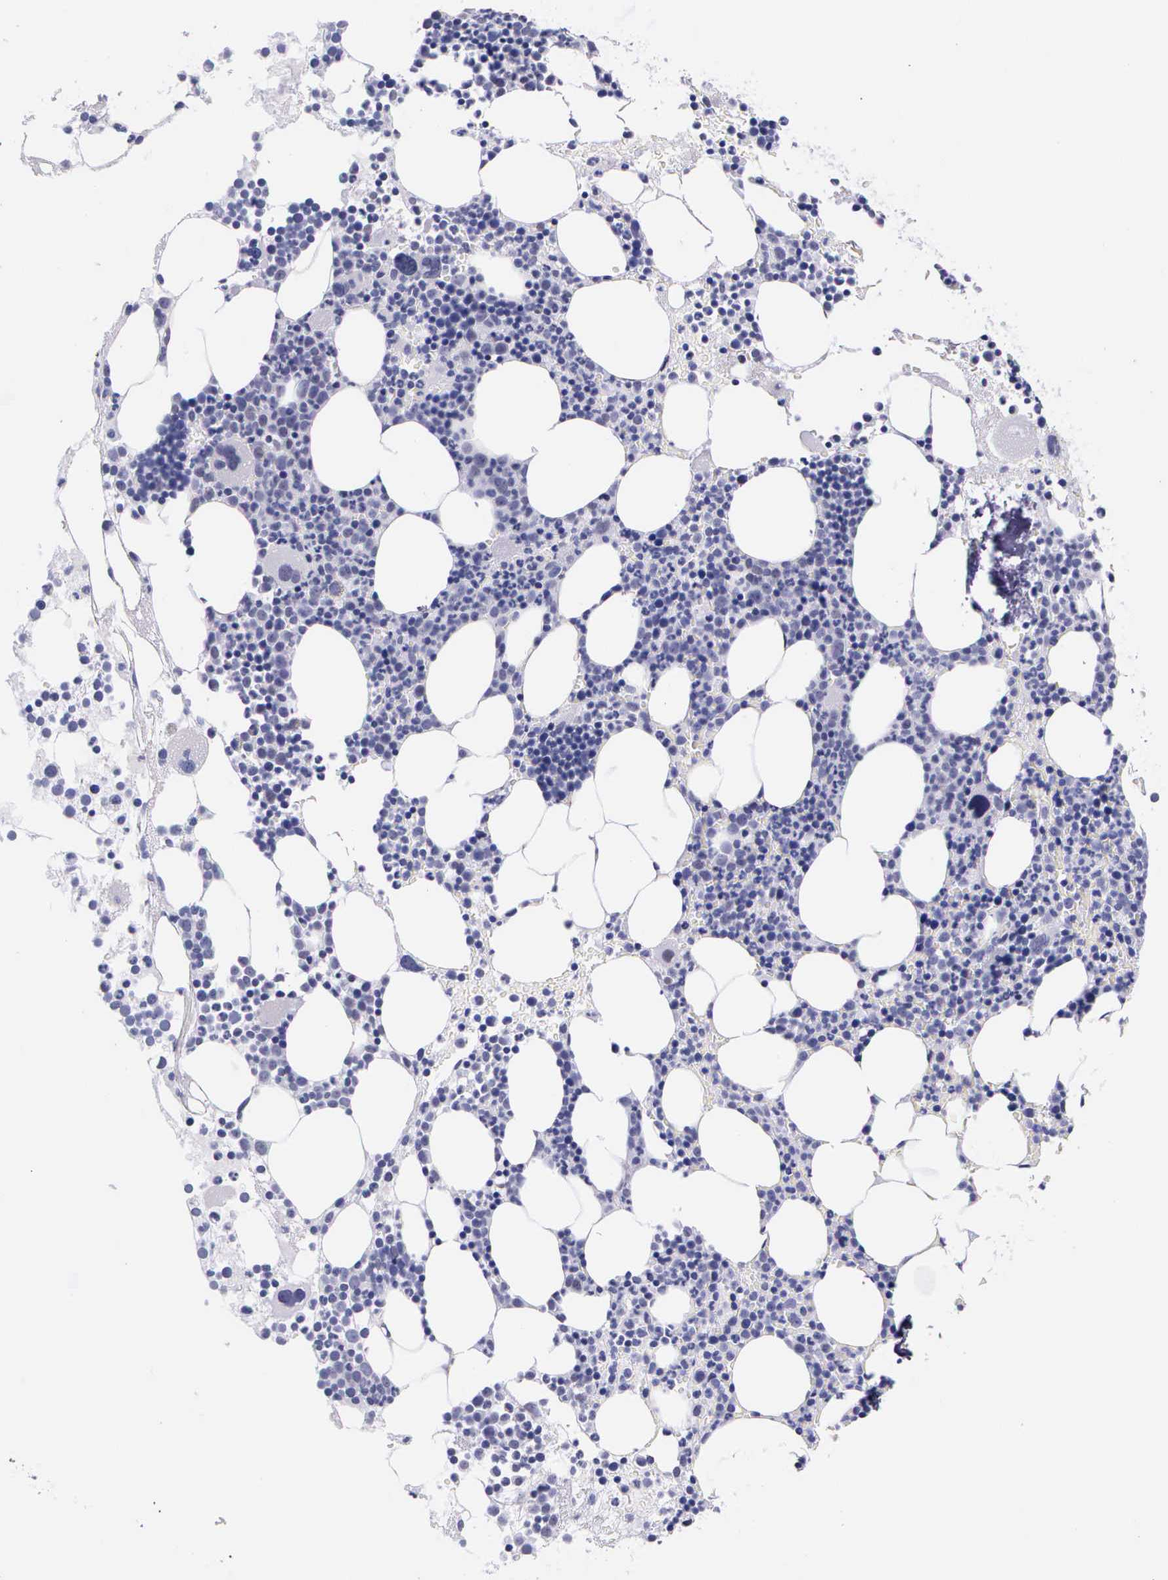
{"staining": {"intensity": "negative", "quantity": "none", "location": "none"}, "tissue": "bone marrow", "cell_type": "Hematopoietic cells", "image_type": "normal", "snomed": [{"axis": "morphology", "description": "Normal tissue, NOS"}, {"axis": "topography", "description": "Bone marrow"}], "caption": "This image is of normal bone marrow stained with immunohistochemistry (IHC) to label a protein in brown with the nuclei are counter-stained blue. There is no staining in hematopoietic cells.", "gene": "AHNAK2", "patient": {"sex": "male", "age": 75}}